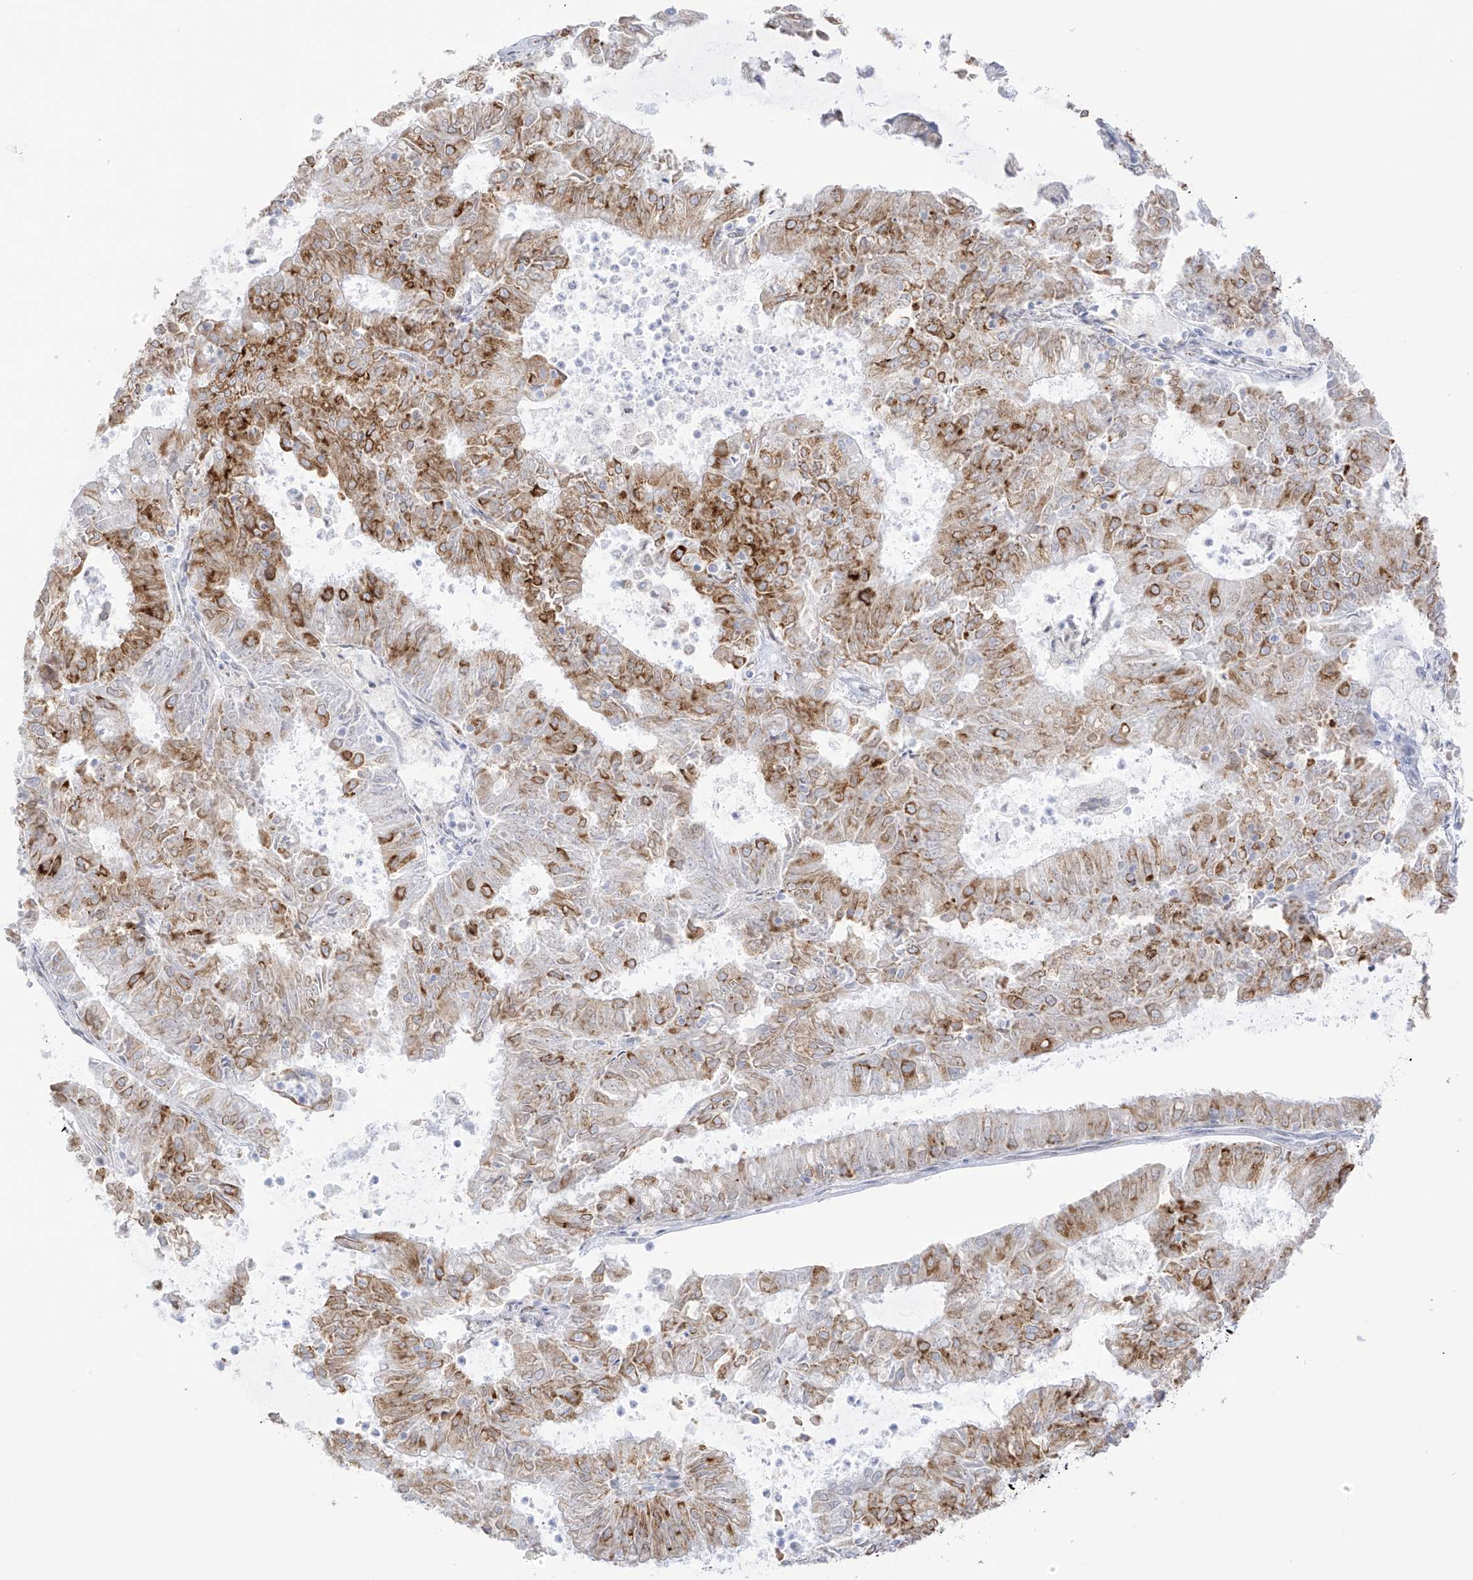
{"staining": {"intensity": "moderate", "quantity": "25%-75%", "location": "cytoplasmic/membranous"}, "tissue": "endometrial cancer", "cell_type": "Tumor cells", "image_type": "cancer", "snomed": [{"axis": "morphology", "description": "Adenocarcinoma, NOS"}, {"axis": "topography", "description": "Endometrium"}], "caption": "The photomicrograph demonstrates staining of endometrial cancer (adenocarcinoma), revealing moderate cytoplasmic/membranous protein staining (brown color) within tumor cells.", "gene": "LRRC59", "patient": {"sex": "female", "age": 57}}